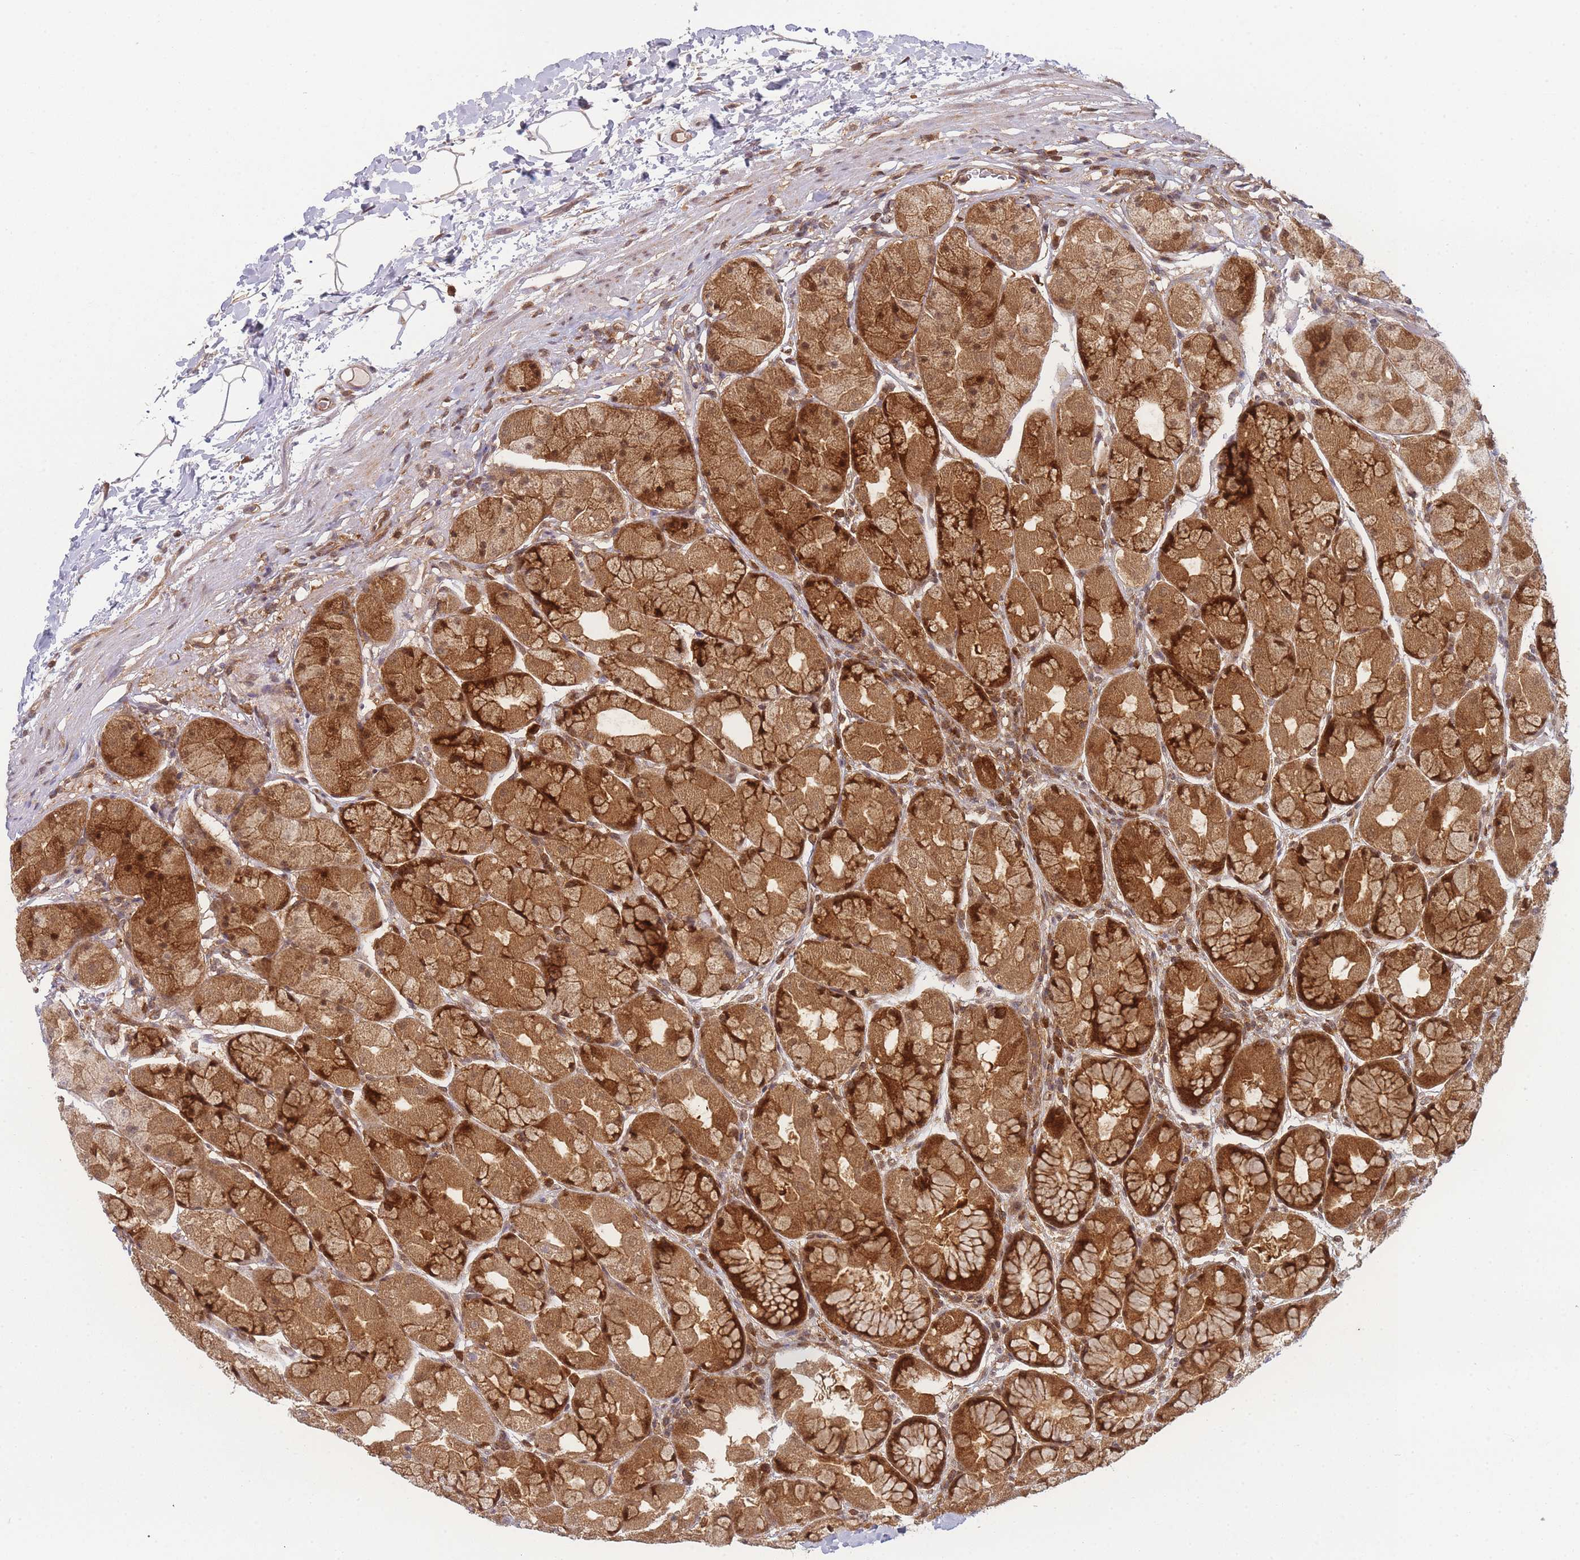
{"staining": {"intensity": "strong", "quantity": ">75%", "location": "cytoplasmic/membranous,nuclear"}, "tissue": "stomach", "cell_type": "Glandular cells", "image_type": "normal", "snomed": [{"axis": "morphology", "description": "Normal tissue, NOS"}, {"axis": "topography", "description": "Stomach"}], "caption": "Protein staining of benign stomach exhibits strong cytoplasmic/membranous,nuclear expression in approximately >75% of glandular cells. (Brightfield microscopy of DAB IHC at high magnification).", "gene": "MRI1", "patient": {"sex": "male", "age": 57}}